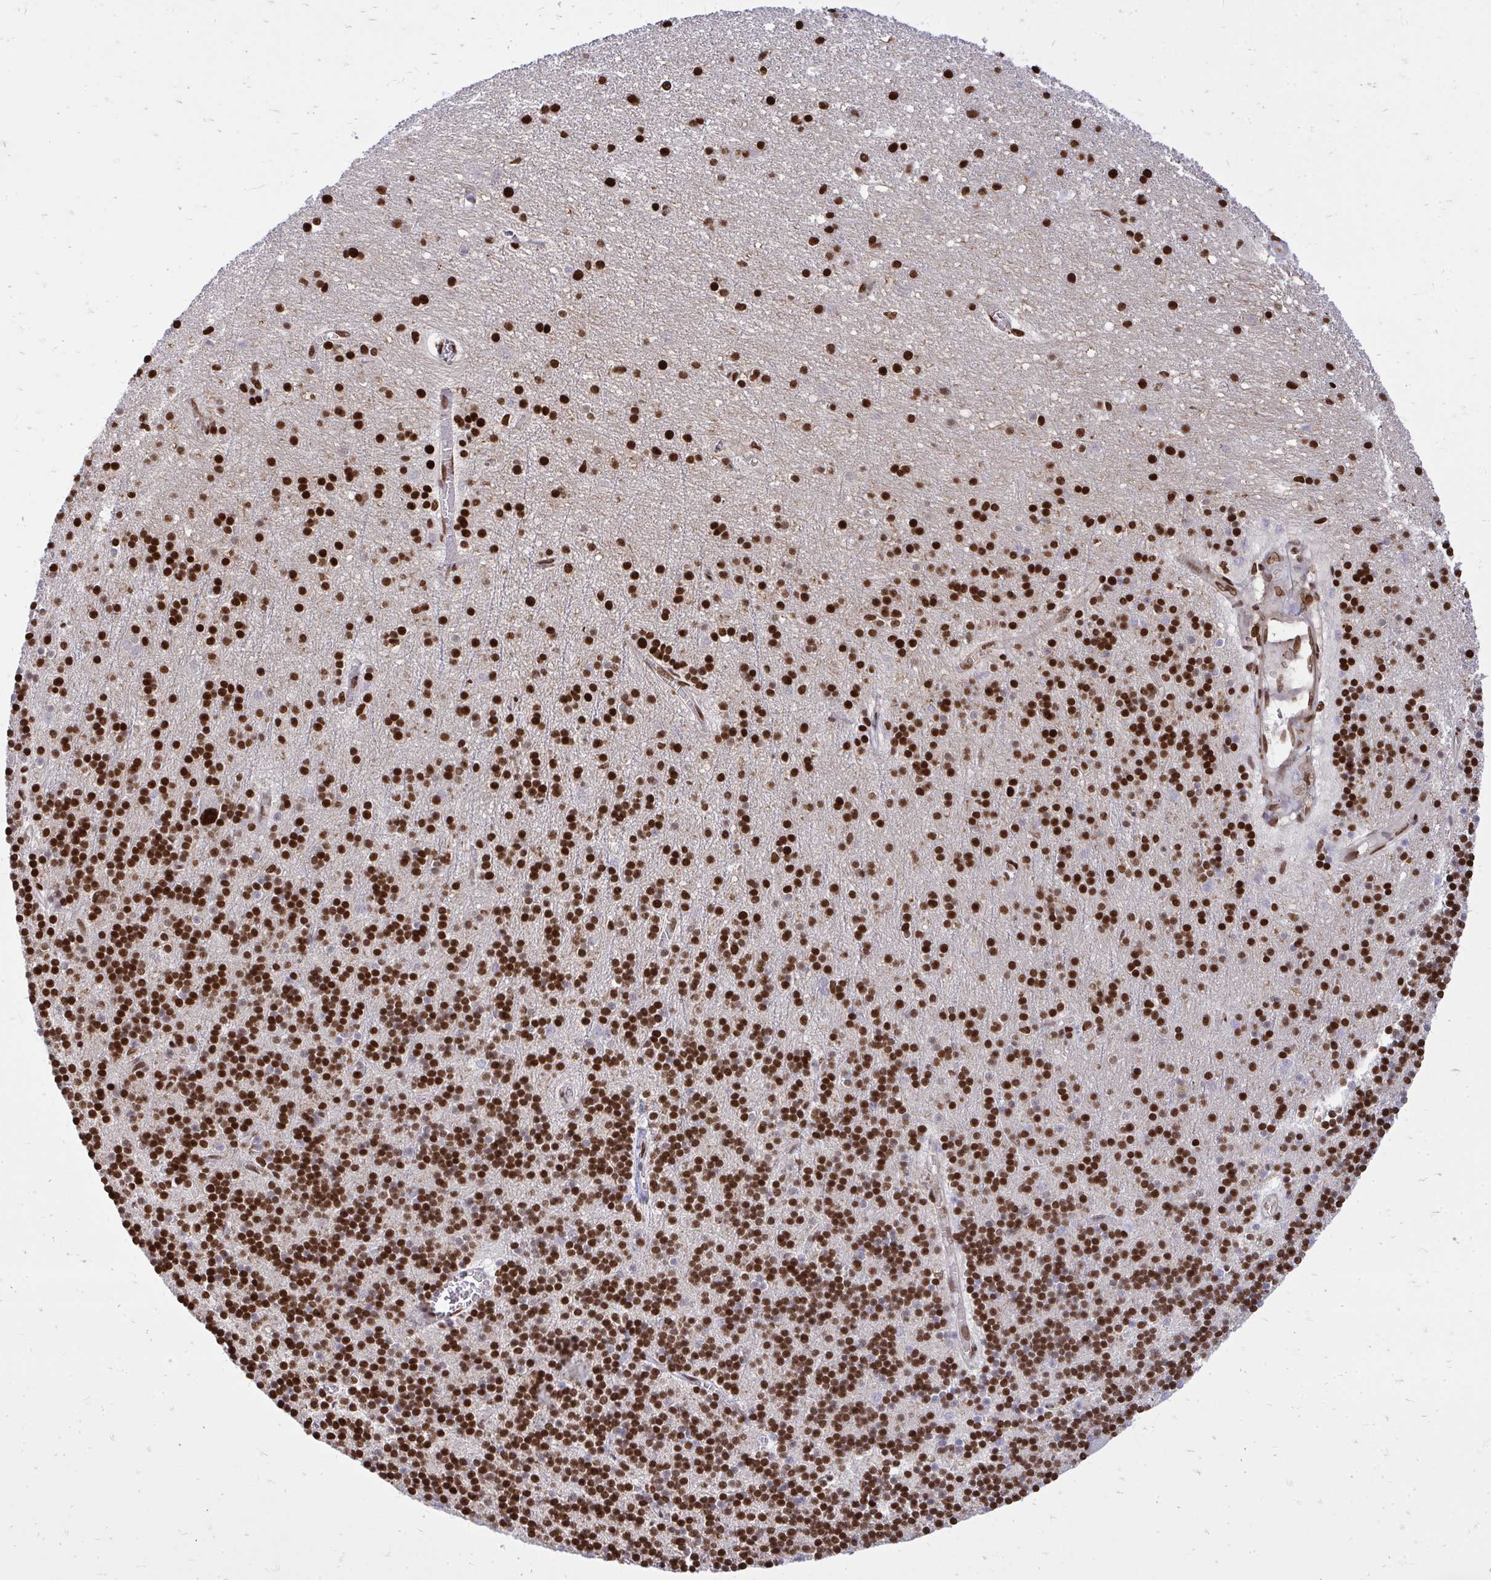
{"staining": {"intensity": "strong", "quantity": ">75%", "location": "nuclear"}, "tissue": "cerebellum", "cell_type": "Cells in granular layer", "image_type": "normal", "snomed": [{"axis": "morphology", "description": "Normal tissue, NOS"}, {"axis": "topography", "description": "Cerebellum"}], "caption": "Immunohistochemical staining of unremarkable human cerebellum demonstrates high levels of strong nuclear expression in about >75% of cells in granular layer.", "gene": "TBL1Y", "patient": {"sex": "male", "age": 54}}